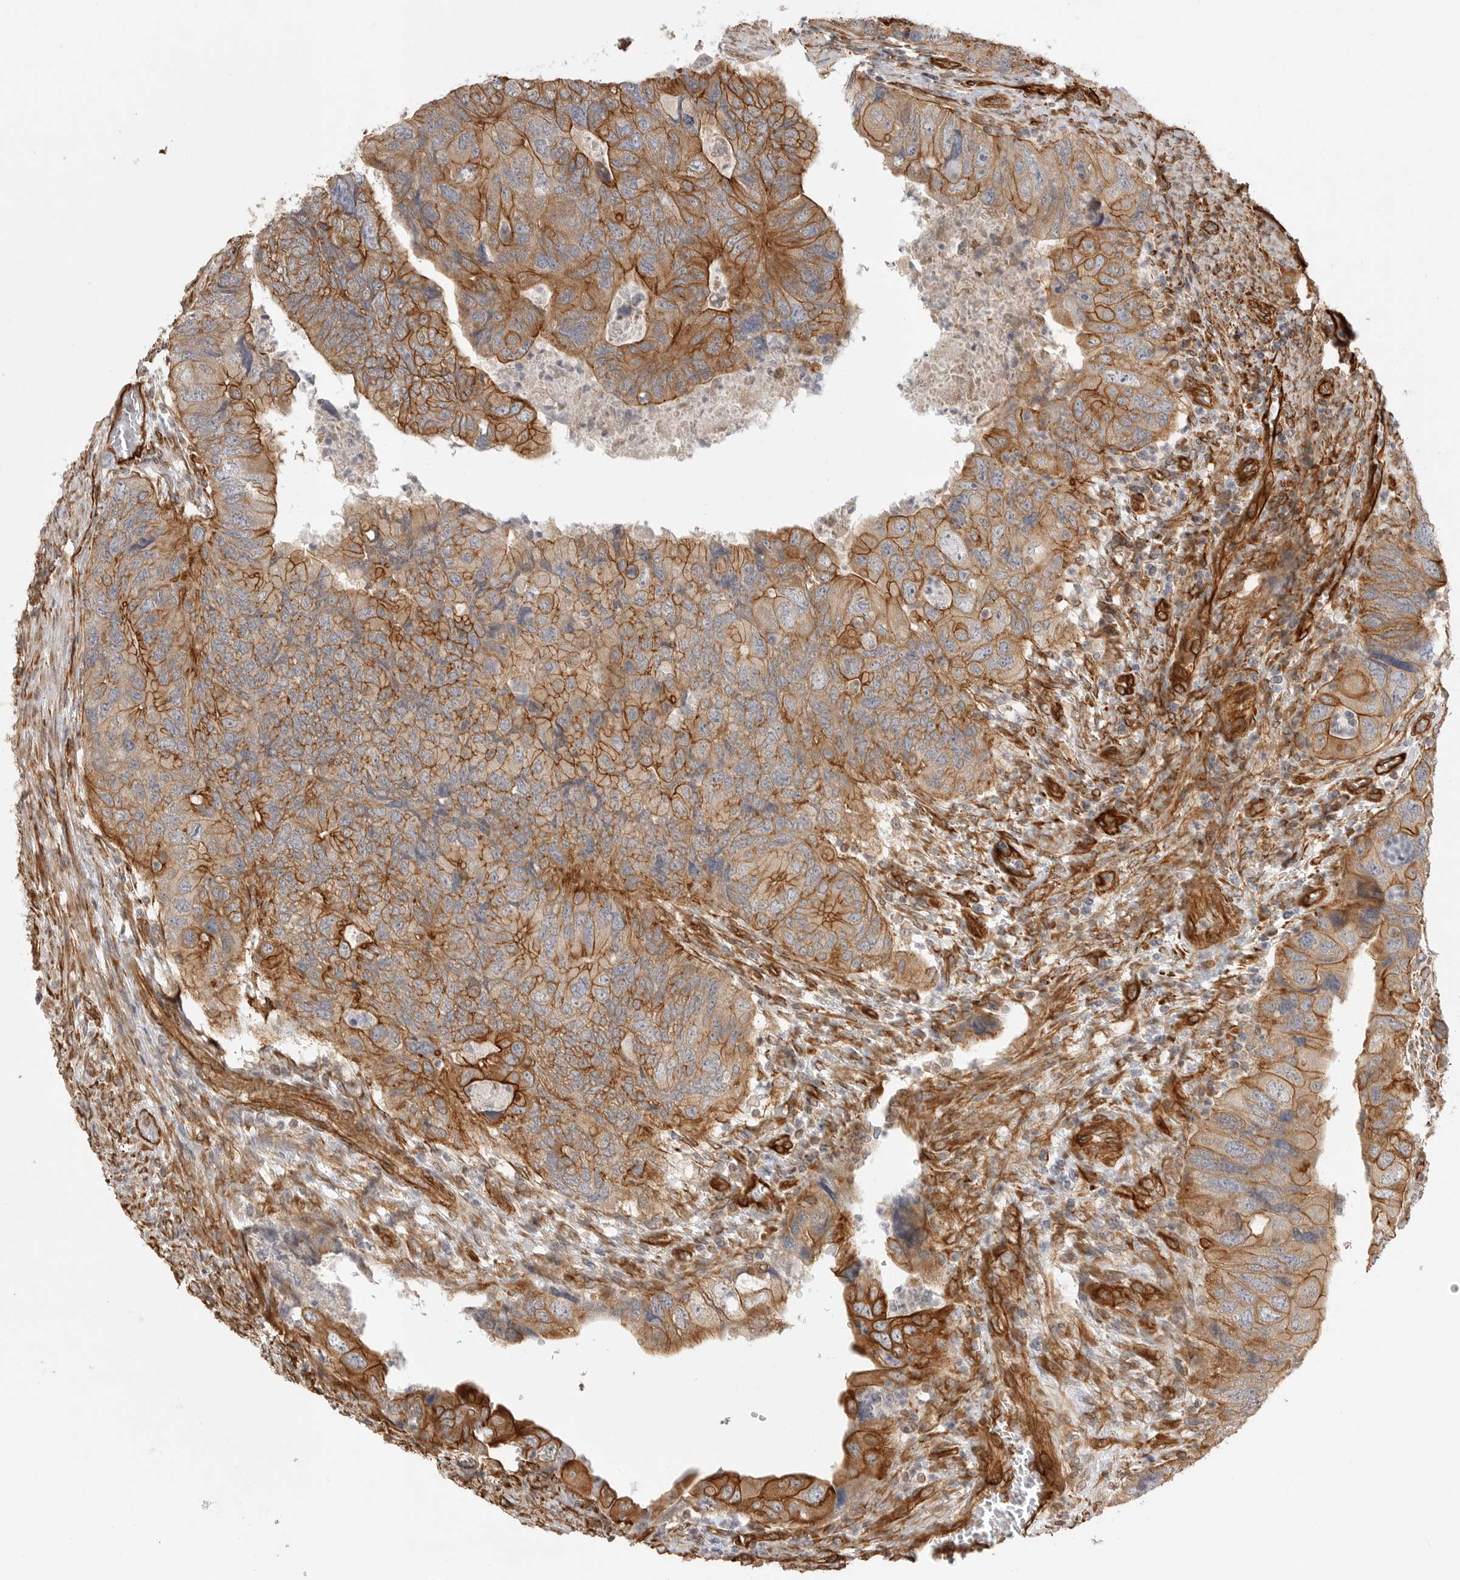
{"staining": {"intensity": "moderate", "quantity": ">75%", "location": "cytoplasmic/membranous"}, "tissue": "colorectal cancer", "cell_type": "Tumor cells", "image_type": "cancer", "snomed": [{"axis": "morphology", "description": "Adenocarcinoma, NOS"}, {"axis": "topography", "description": "Rectum"}], "caption": "This image displays immunohistochemistry staining of colorectal cancer (adenocarcinoma), with medium moderate cytoplasmic/membranous positivity in approximately >75% of tumor cells.", "gene": "ATOH7", "patient": {"sex": "male", "age": 63}}